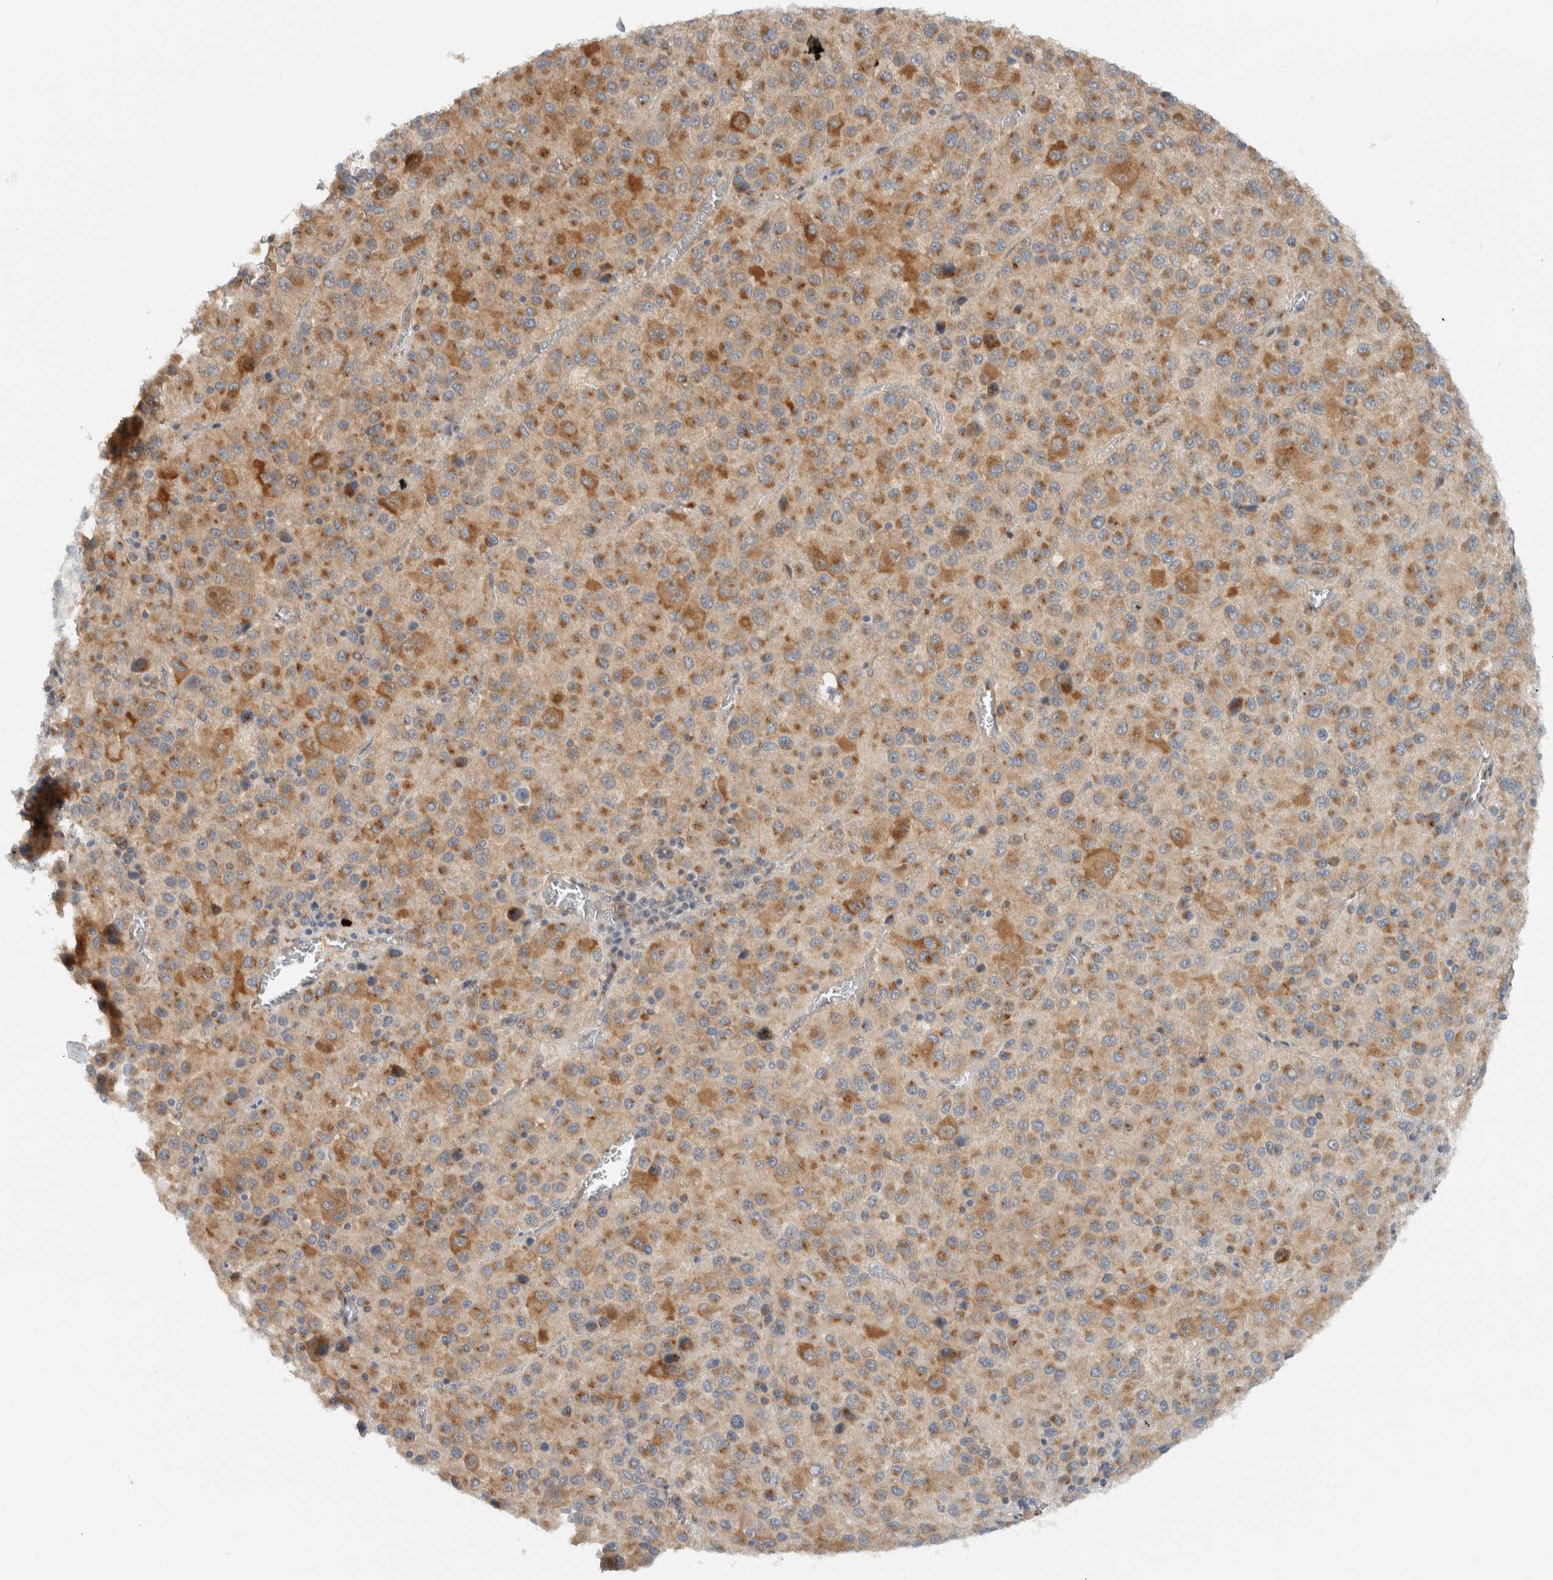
{"staining": {"intensity": "moderate", "quantity": ">75%", "location": "cytoplasmic/membranous"}, "tissue": "melanoma", "cell_type": "Tumor cells", "image_type": "cancer", "snomed": [{"axis": "morphology", "description": "Malignant melanoma, Metastatic site"}, {"axis": "topography", "description": "Lung"}], "caption": "A micrograph of malignant melanoma (metastatic site) stained for a protein exhibits moderate cytoplasmic/membranous brown staining in tumor cells. (IHC, brightfield microscopy, high magnification).", "gene": "RERE", "patient": {"sex": "male", "age": 64}}